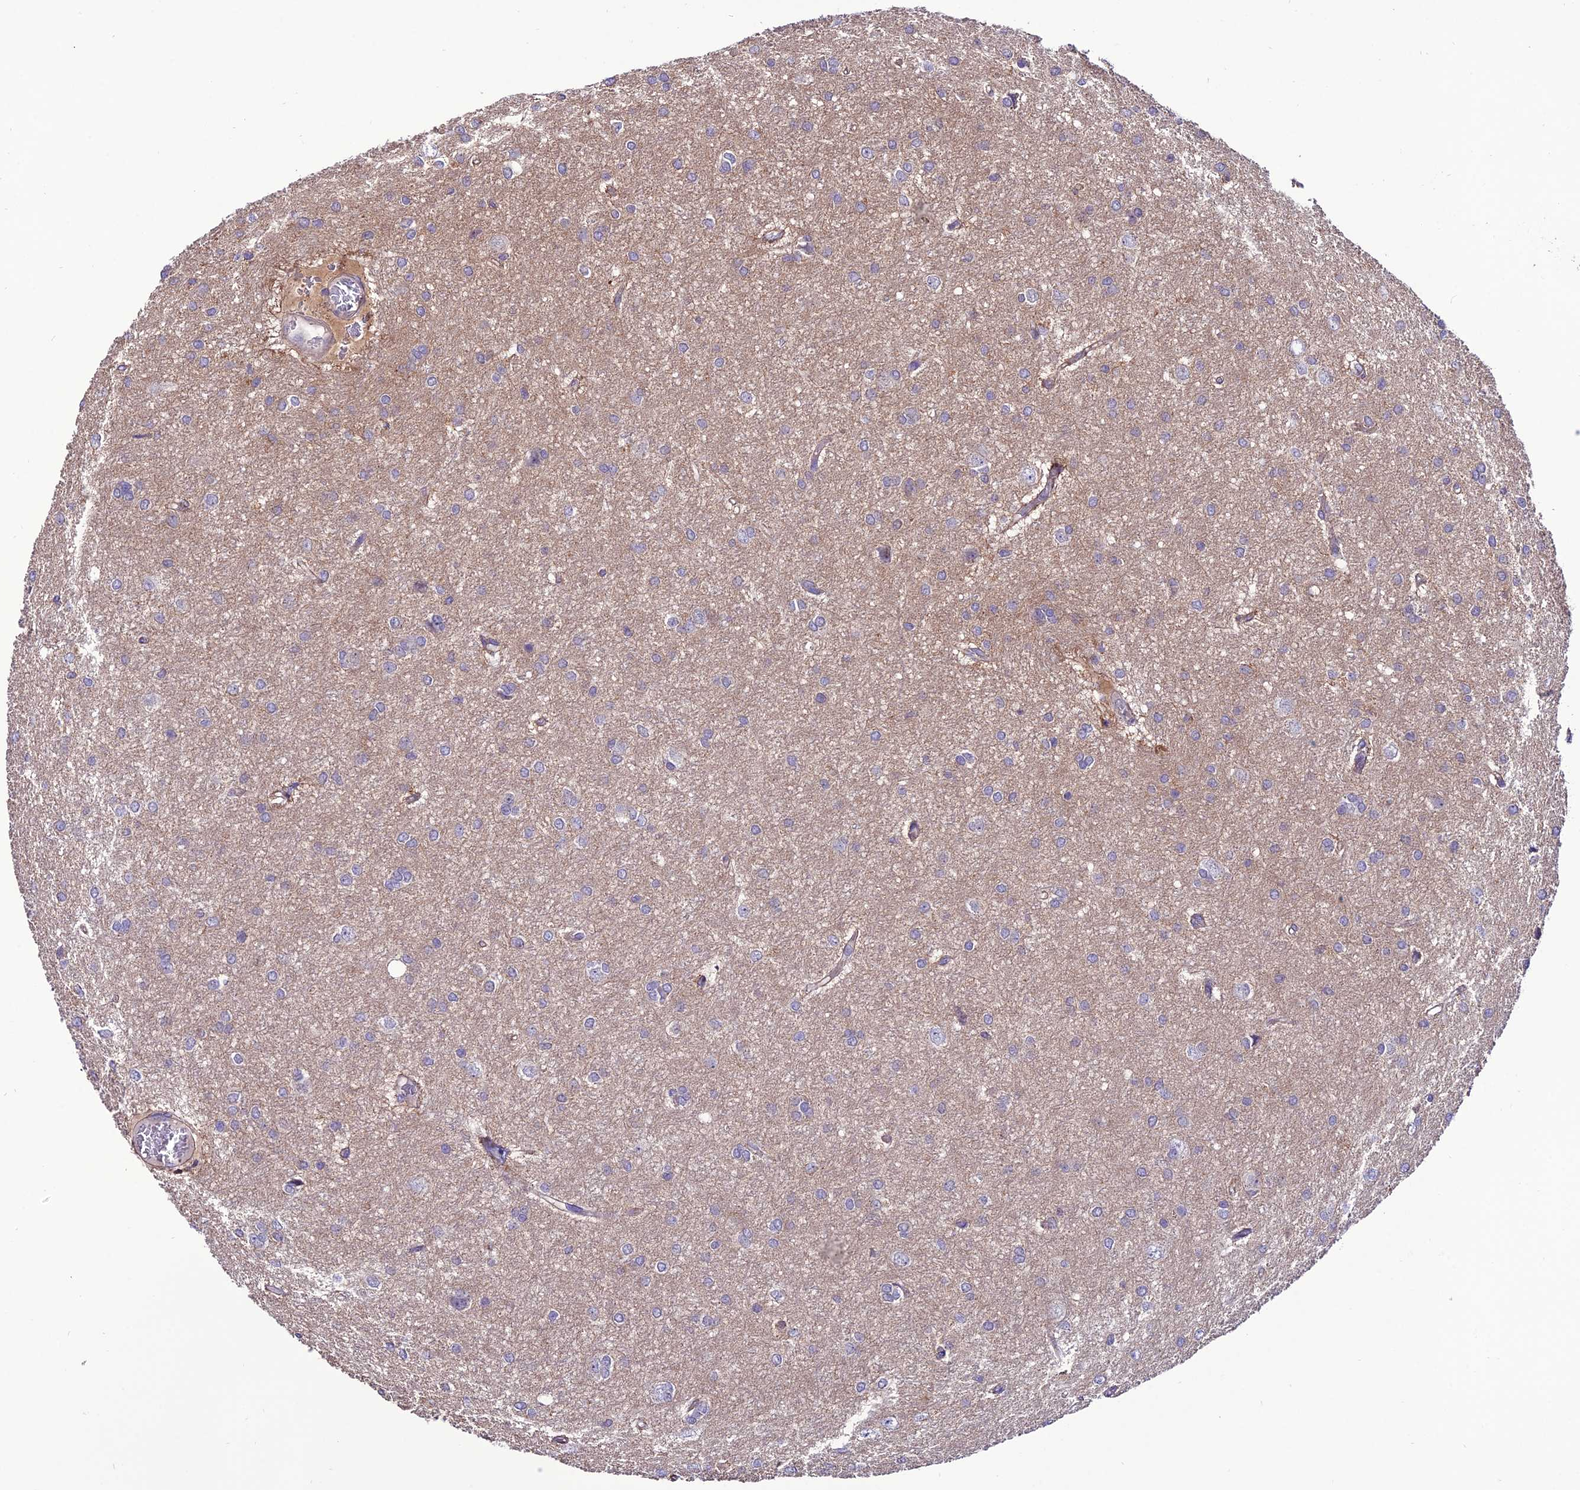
{"staining": {"intensity": "negative", "quantity": "none", "location": "none"}, "tissue": "glioma", "cell_type": "Tumor cells", "image_type": "cancer", "snomed": [{"axis": "morphology", "description": "Glioma, malignant, High grade"}, {"axis": "topography", "description": "Brain"}], "caption": "Protein analysis of glioma shows no significant positivity in tumor cells.", "gene": "PPIL3", "patient": {"sex": "female", "age": 50}}